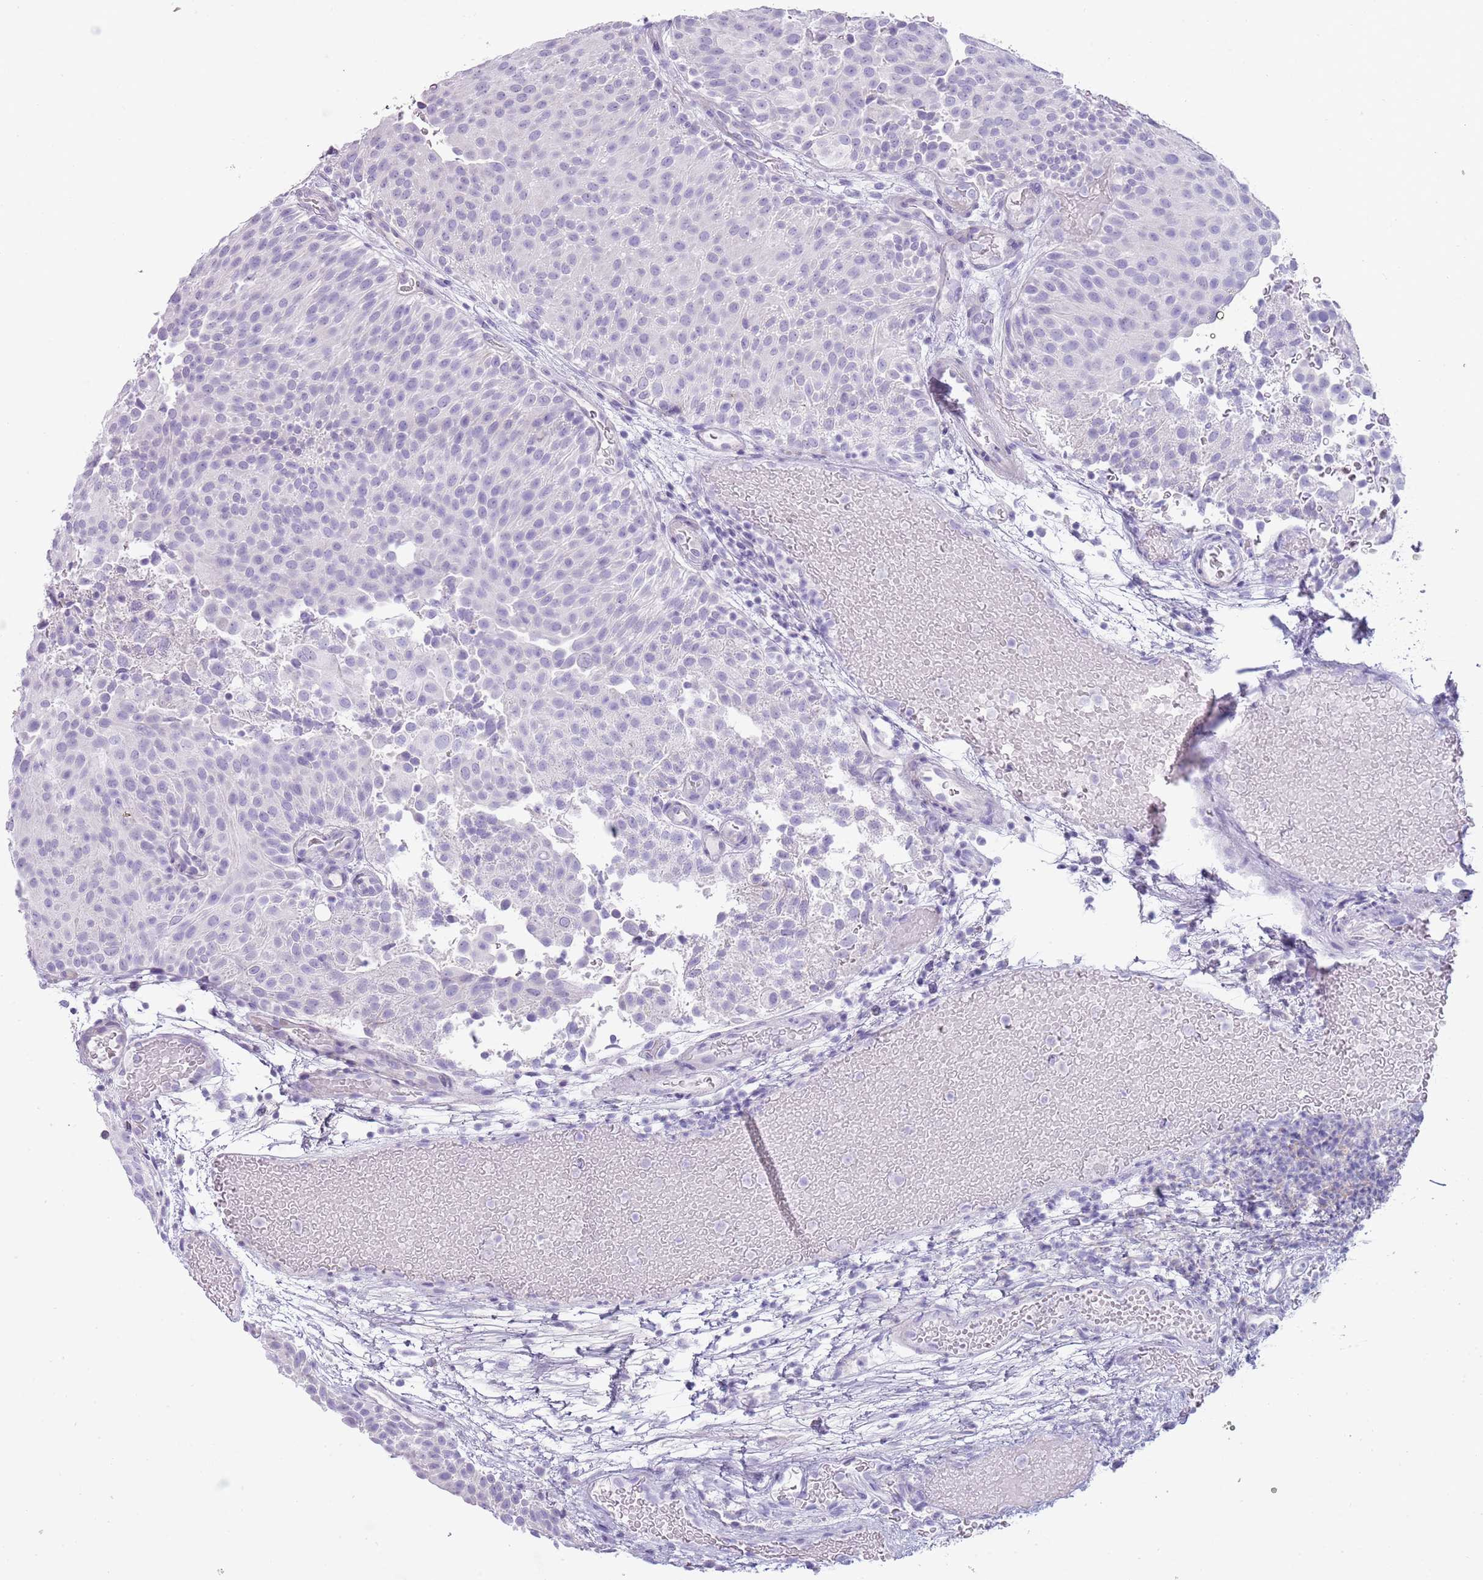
{"staining": {"intensity": "negative", "quantity": "none", "location": "none"}, "tissue": "urothelial cancer", "cell_type": "Tumor cells", "image_type": "cancer", "snomed": [{"axis": "morphology", "description": "Urothelial carcinoma, Low grade"}, {"axis": "topography", "description": "Urinary bladder"}], "caption": "This is a histopathology image of immunohistochemistry (IHC) staining of urothelial cancer, which shows no positivity in tumor cells. (Brightfield microscopy of DAB immunohistochemistry (IHC) at high magnification).", "gene": "NBPF20", "patient": {"sex": "male", "age": 78}}